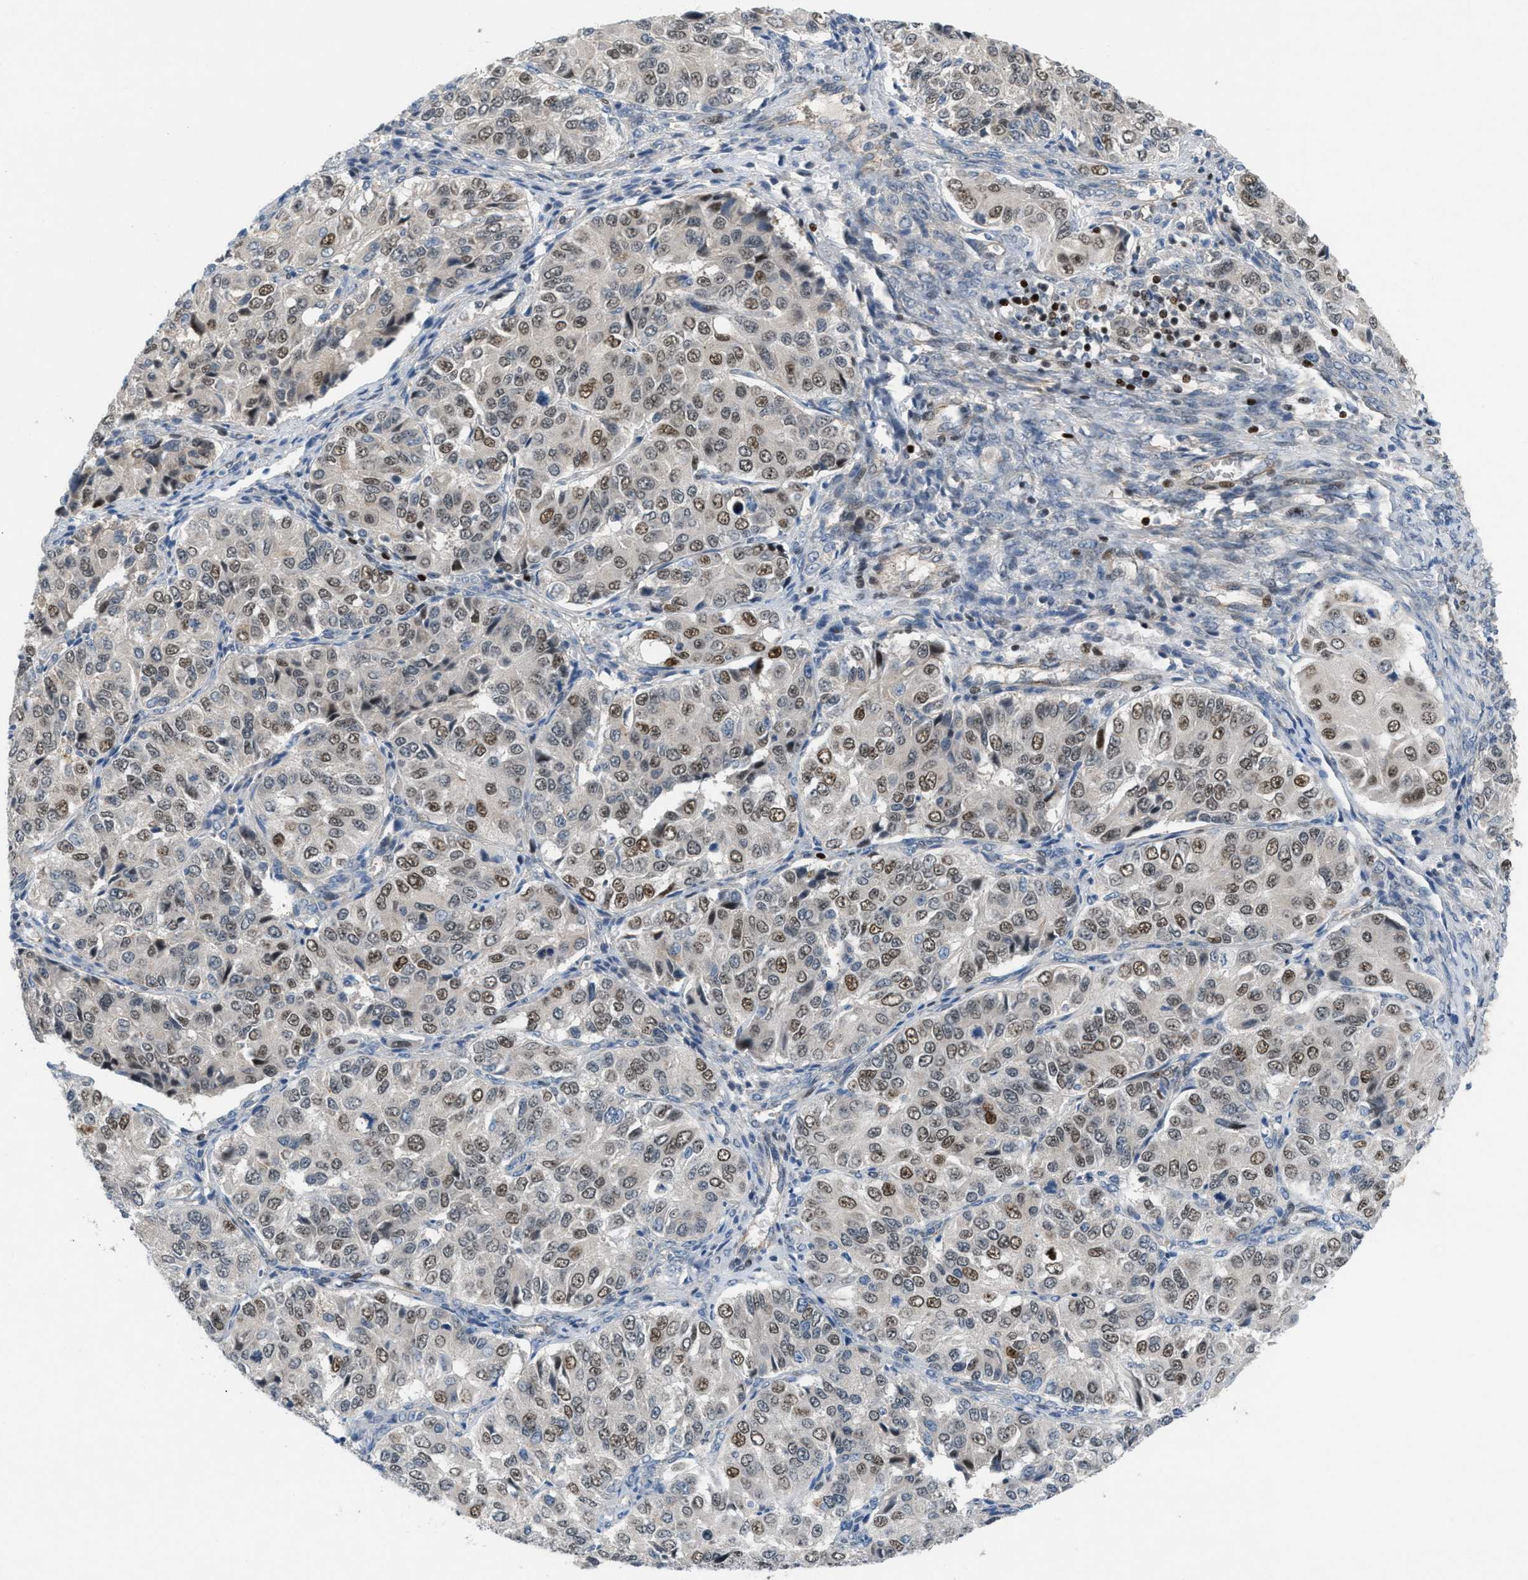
{"staining": {"intensity": "weak", "quantity": ">75%", "location": "nuclear"}, "tissue": "ovarian cancer", "cell_type": "Tumor cells", "image_type": "cancer", "snomed": [{"axis": "morphology", "description": "Carcinoma, endometroid"}, {"axis": "topography", "description": "Ovary"}], "caption": "Endometroid carcinoma (ovarian) tissue demonstrates weak nuclear expression in approximately >75% of tumor cells, visualized by immunohistochemistry. The staining is performed using DAB (3,3'-diaminobenzidine) brown chromogen to label protein expression. The nuclei are counter-stained blue using hematoxylin.", "gene": "ZNF276", "patient": {"sex": "female", "age": 51}}